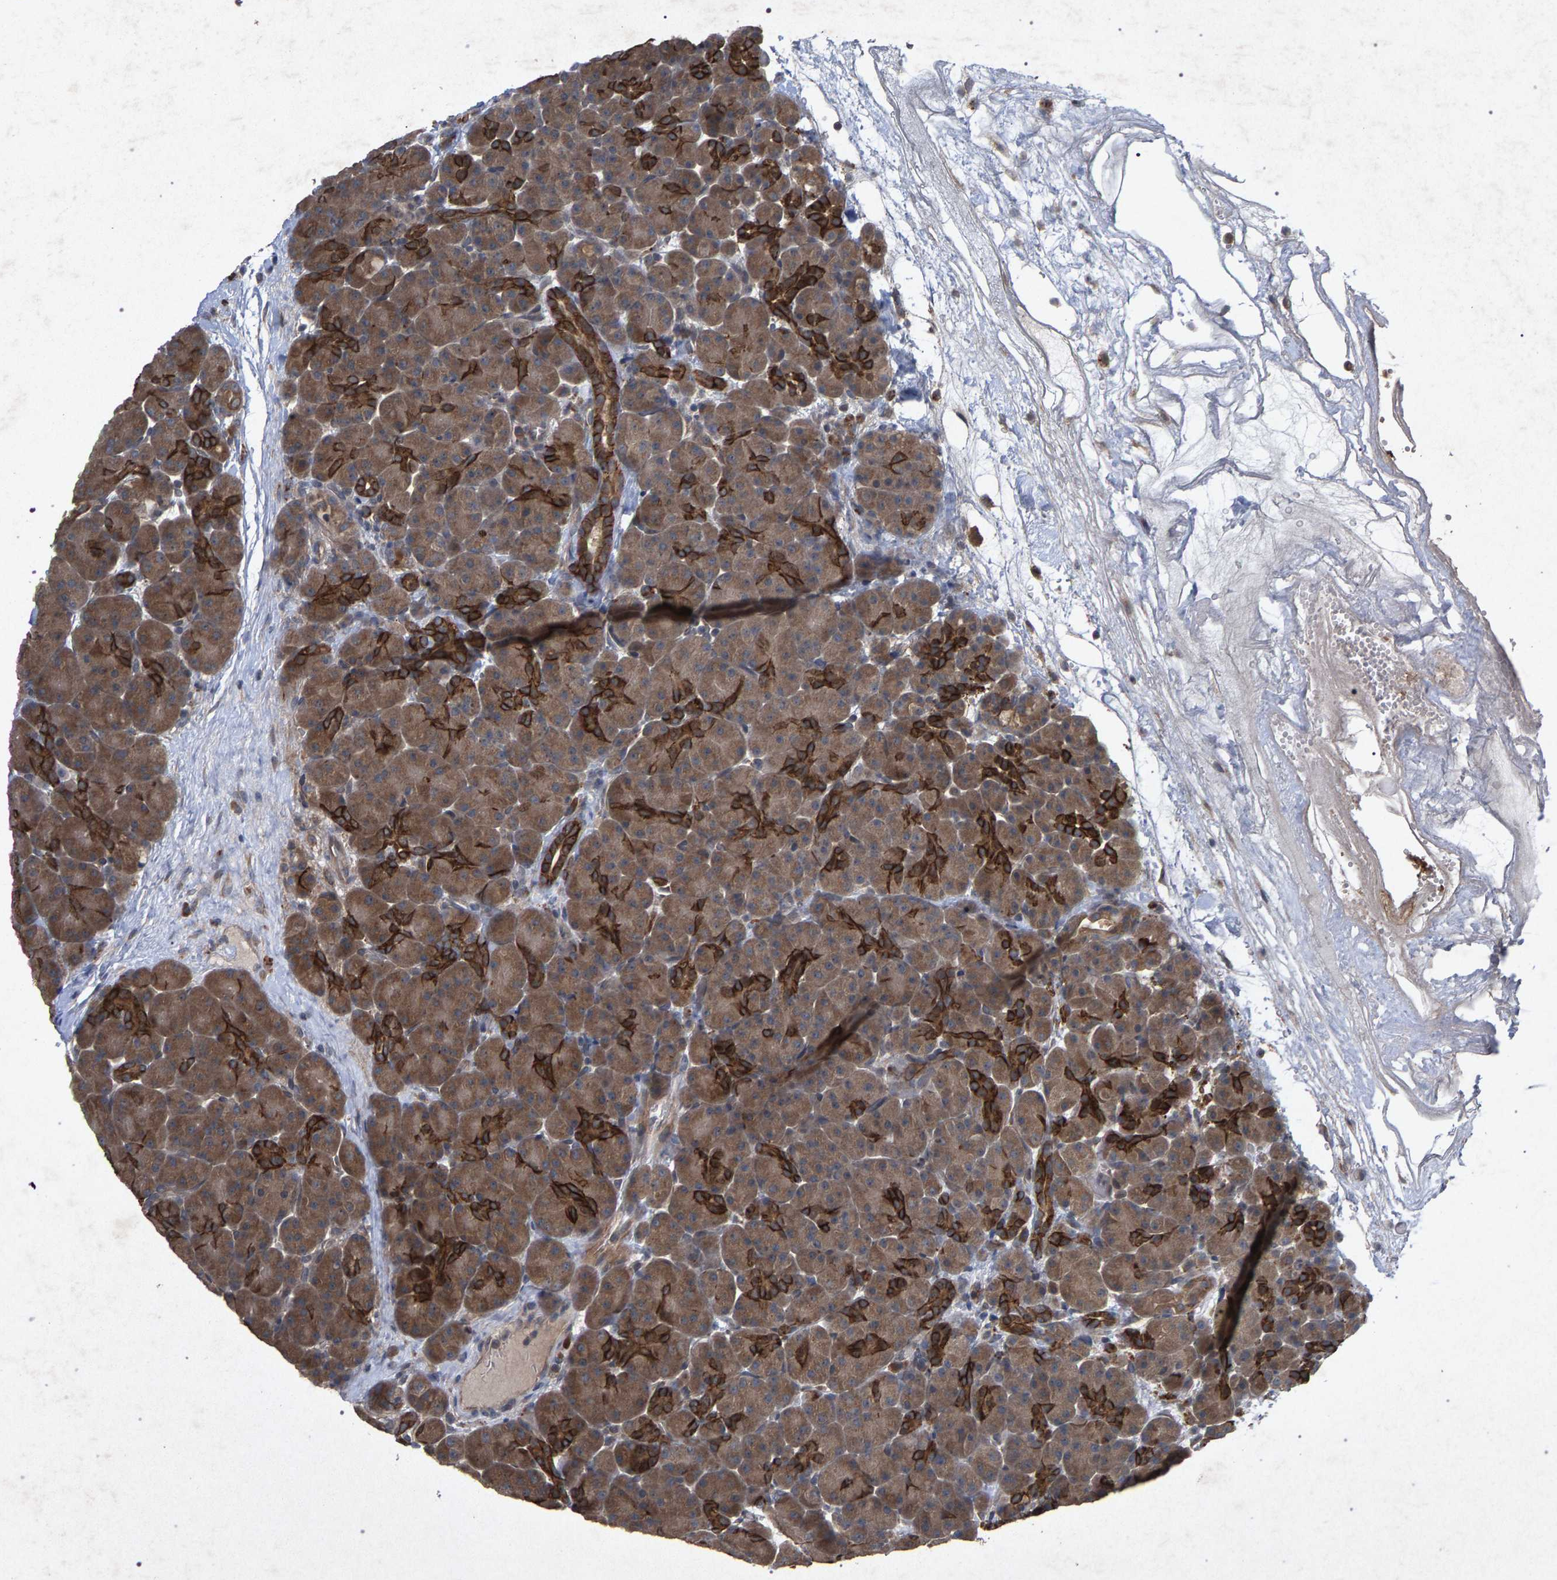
{"staining": {"intensity": "strong", "quantity": ">75%", "location": "cytoplasmic/membranous"}, "tissue": "pancreas", "cell_type": "Exocrine glandular cells", "image_type": "normal", "snomed": [{"axis": "morphology", "description": "Normal tissue, NOS"}, {"axis": "topography", "description": "Pancreas"}], "caption": "Protein expression analysis of unremarkable pancreas displays strong cytoplasmic/membranous positivity in approximately >75% of exocrine glandular cells.", "gene": "SLC4A4", "patient": {"sex": "male", "age": 66}}